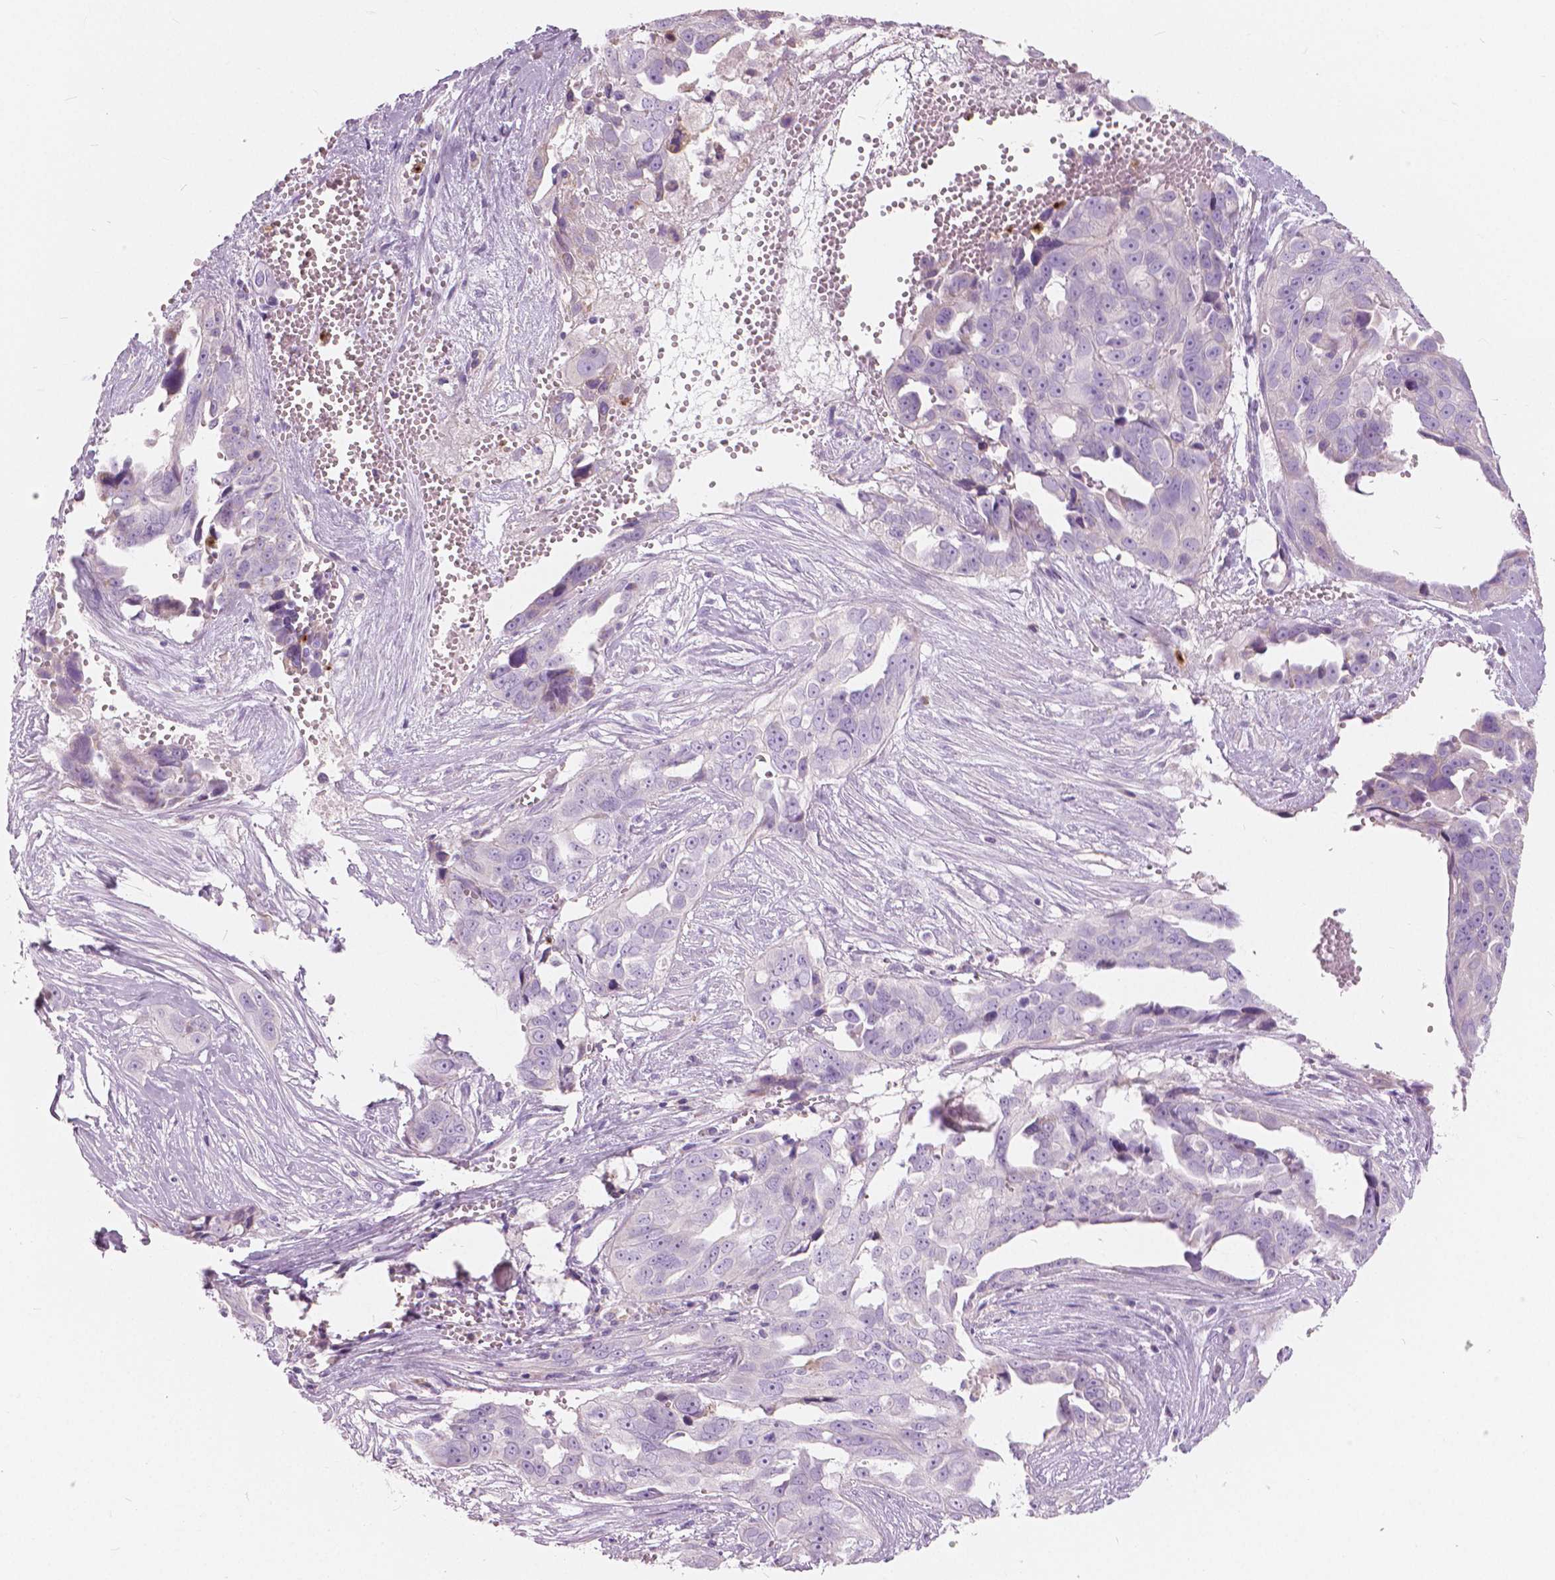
{"staining": {"intensity": "negative", "quantity": "none", "location": "none"}, "tissue": "ovarian cancer", "cell_type": "Tumor cells", "image_type": "cancer", "snomed": [{"axis": "morphology", "description": "Carcinoma, endometroid"}, {"axis": "topography", "description": "Ovary"}], "caption": "Ovarian cancer (endometroid carcinoma) stained for a protein using immunohistochemistry (IHC) demonstrates no expression tumor cells.", "gene": "CXCR2", "patient": {"sex": "female", "age": 70}}